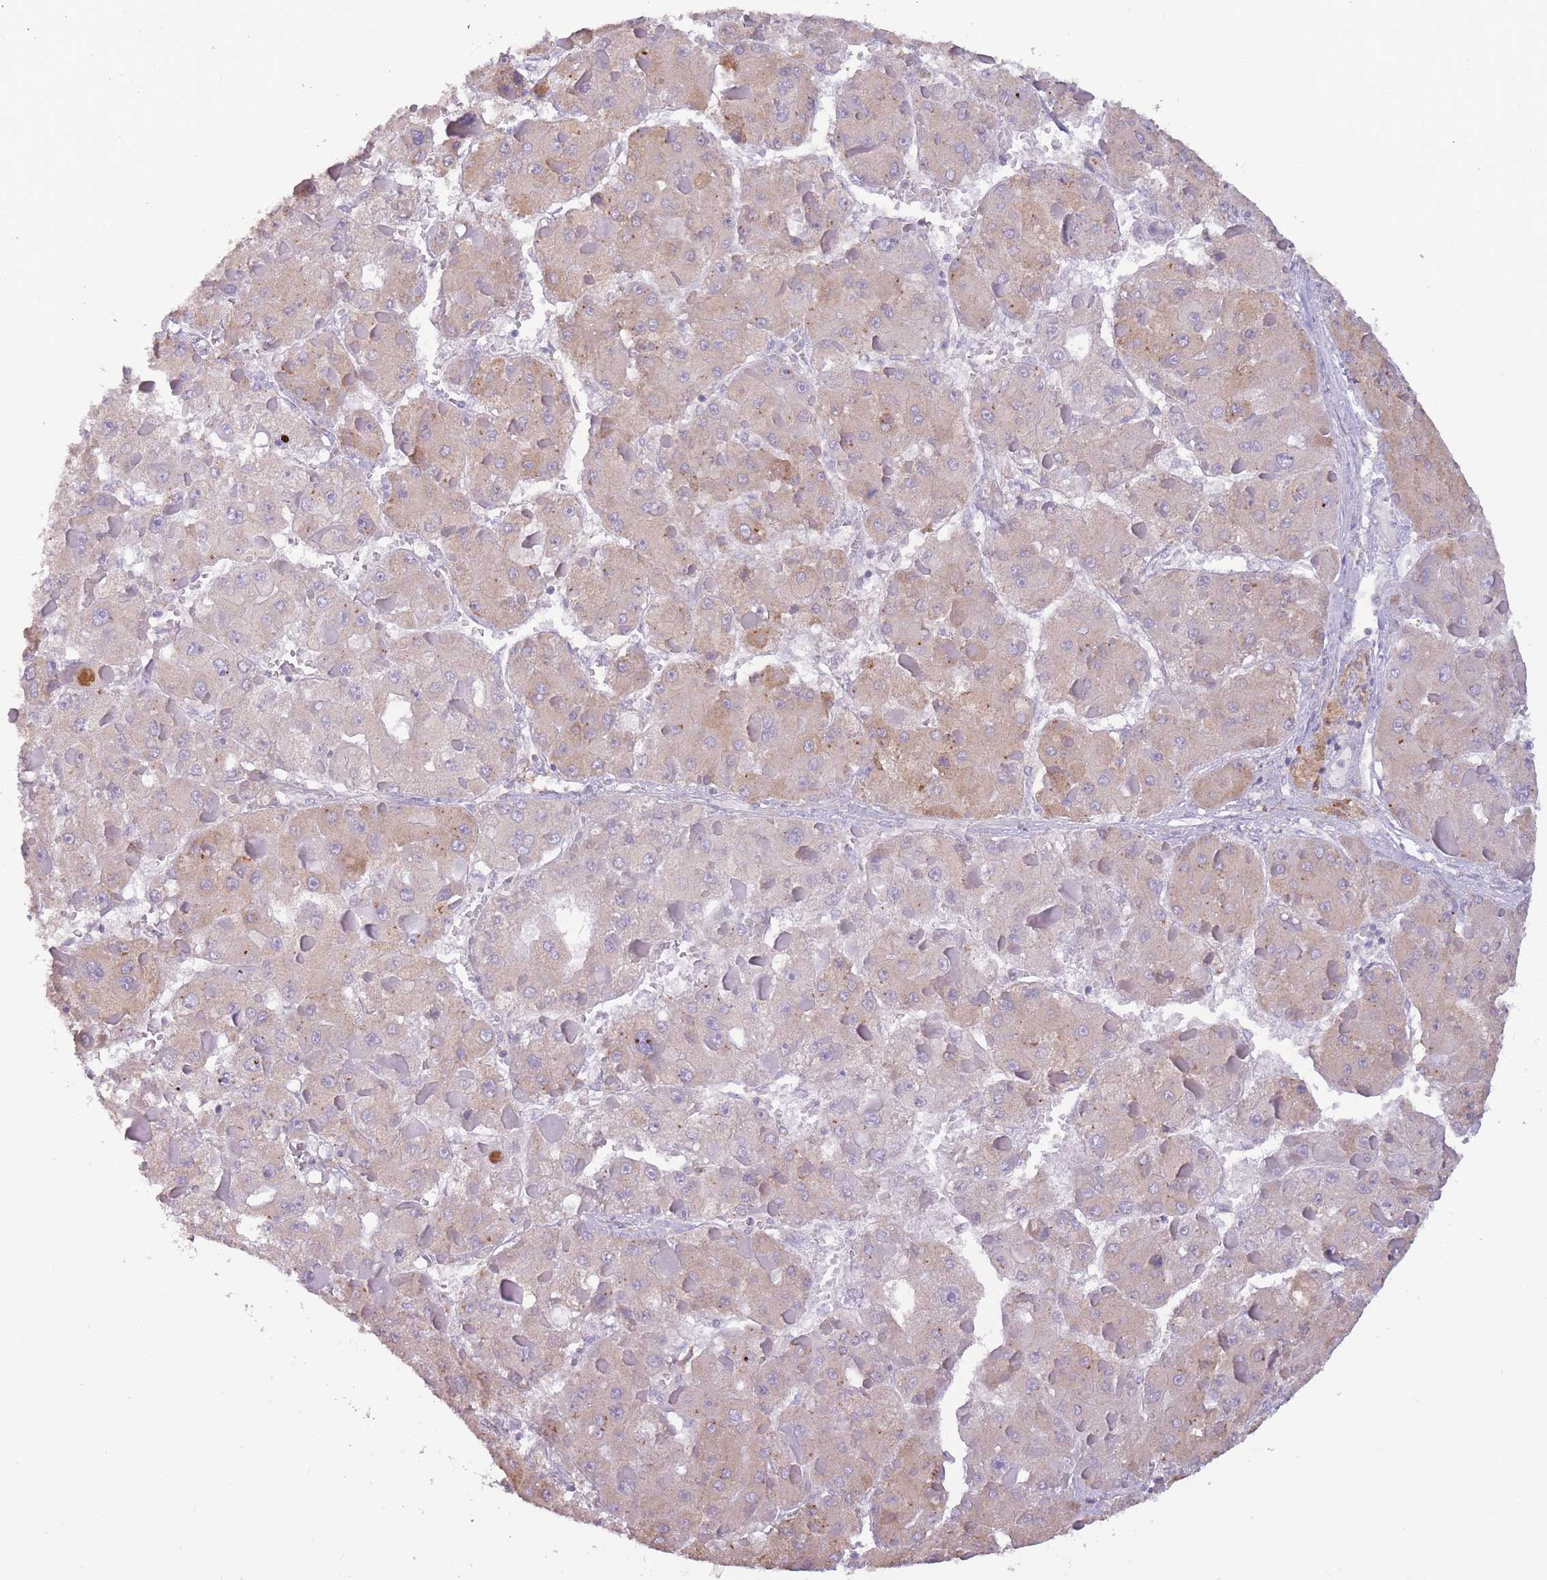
{"staining": {"intensity": "weak", "quantity": "25%-75%", "location": "cytoplasmic/membranous"}, "tissue": "liver cancer", "cell_type": "Tumor cells", "image_type": "cancer", "snomed": [{"axis": "morphology", "description": "Carcinoma, Hepatocellular, NOS"}, {"axis": "topography", "description": "Liver"}], "caption": "Weak cytoplasmic/membranous positivity for a protein is appreciated in approximately 25%-75% of tumor cells of liver cancer using IHC.", "gene": "TRAPPC5", "patient": {"sex": "female", "age": 73}}